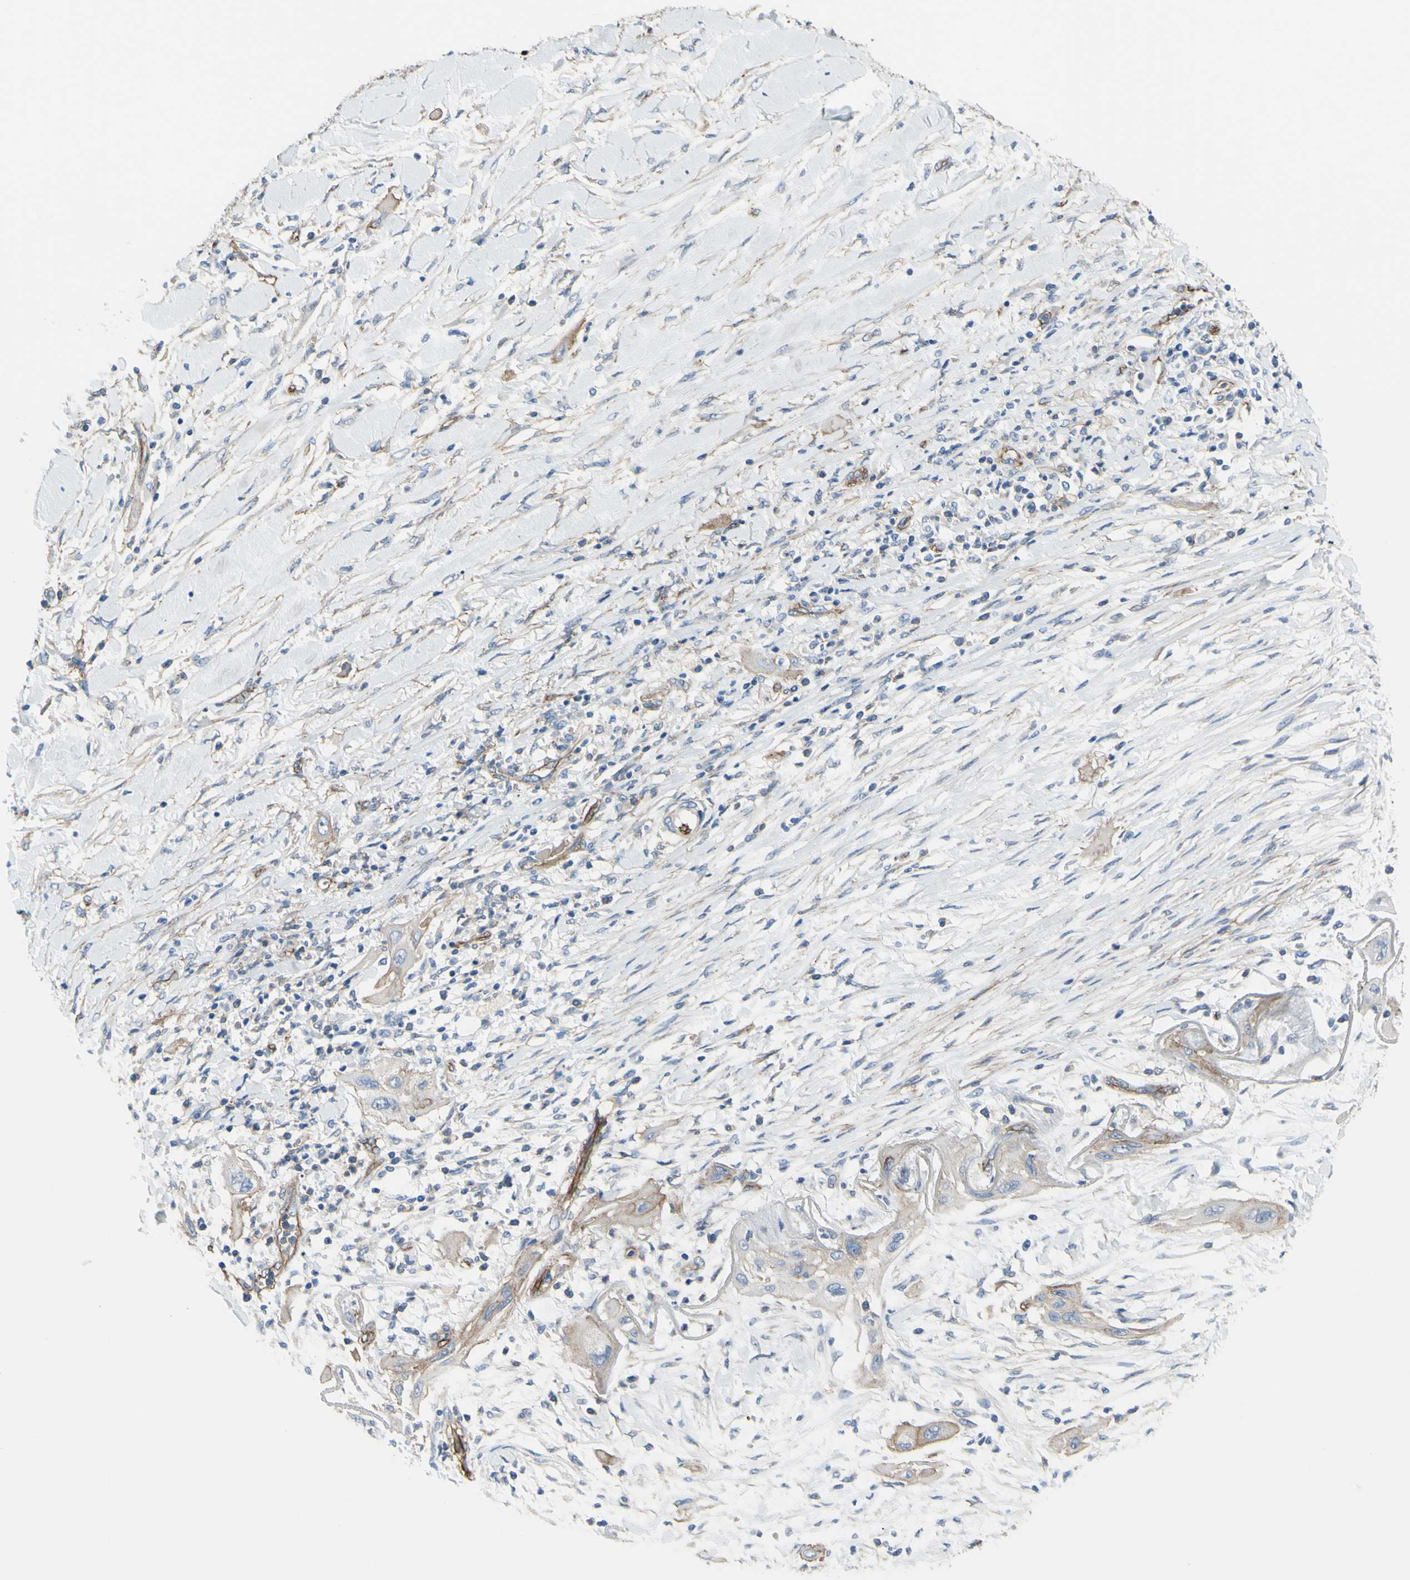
{"staining": {"intensity": "weak", "quantity": ">75%", "location": "cytoplasmic/membranous"}, "tissue": "lung cancer", "cell_type": "Tumor cells", "image_type": "cancer", "snomed": [{"axis": "morphology", "description": "Squamous cell carcinoma, NOS"}, {"axis": "topography", "description": "Lung"}], "caption": "Protein staining displays weak cytoplasmic/membranous positivity in approximately >75% of tumor cells in squamous cell carcinoma (lung). Nuclei are stained in blue.", "gene": "TPBG", "patient": {"sex": "female", "age": 47}}